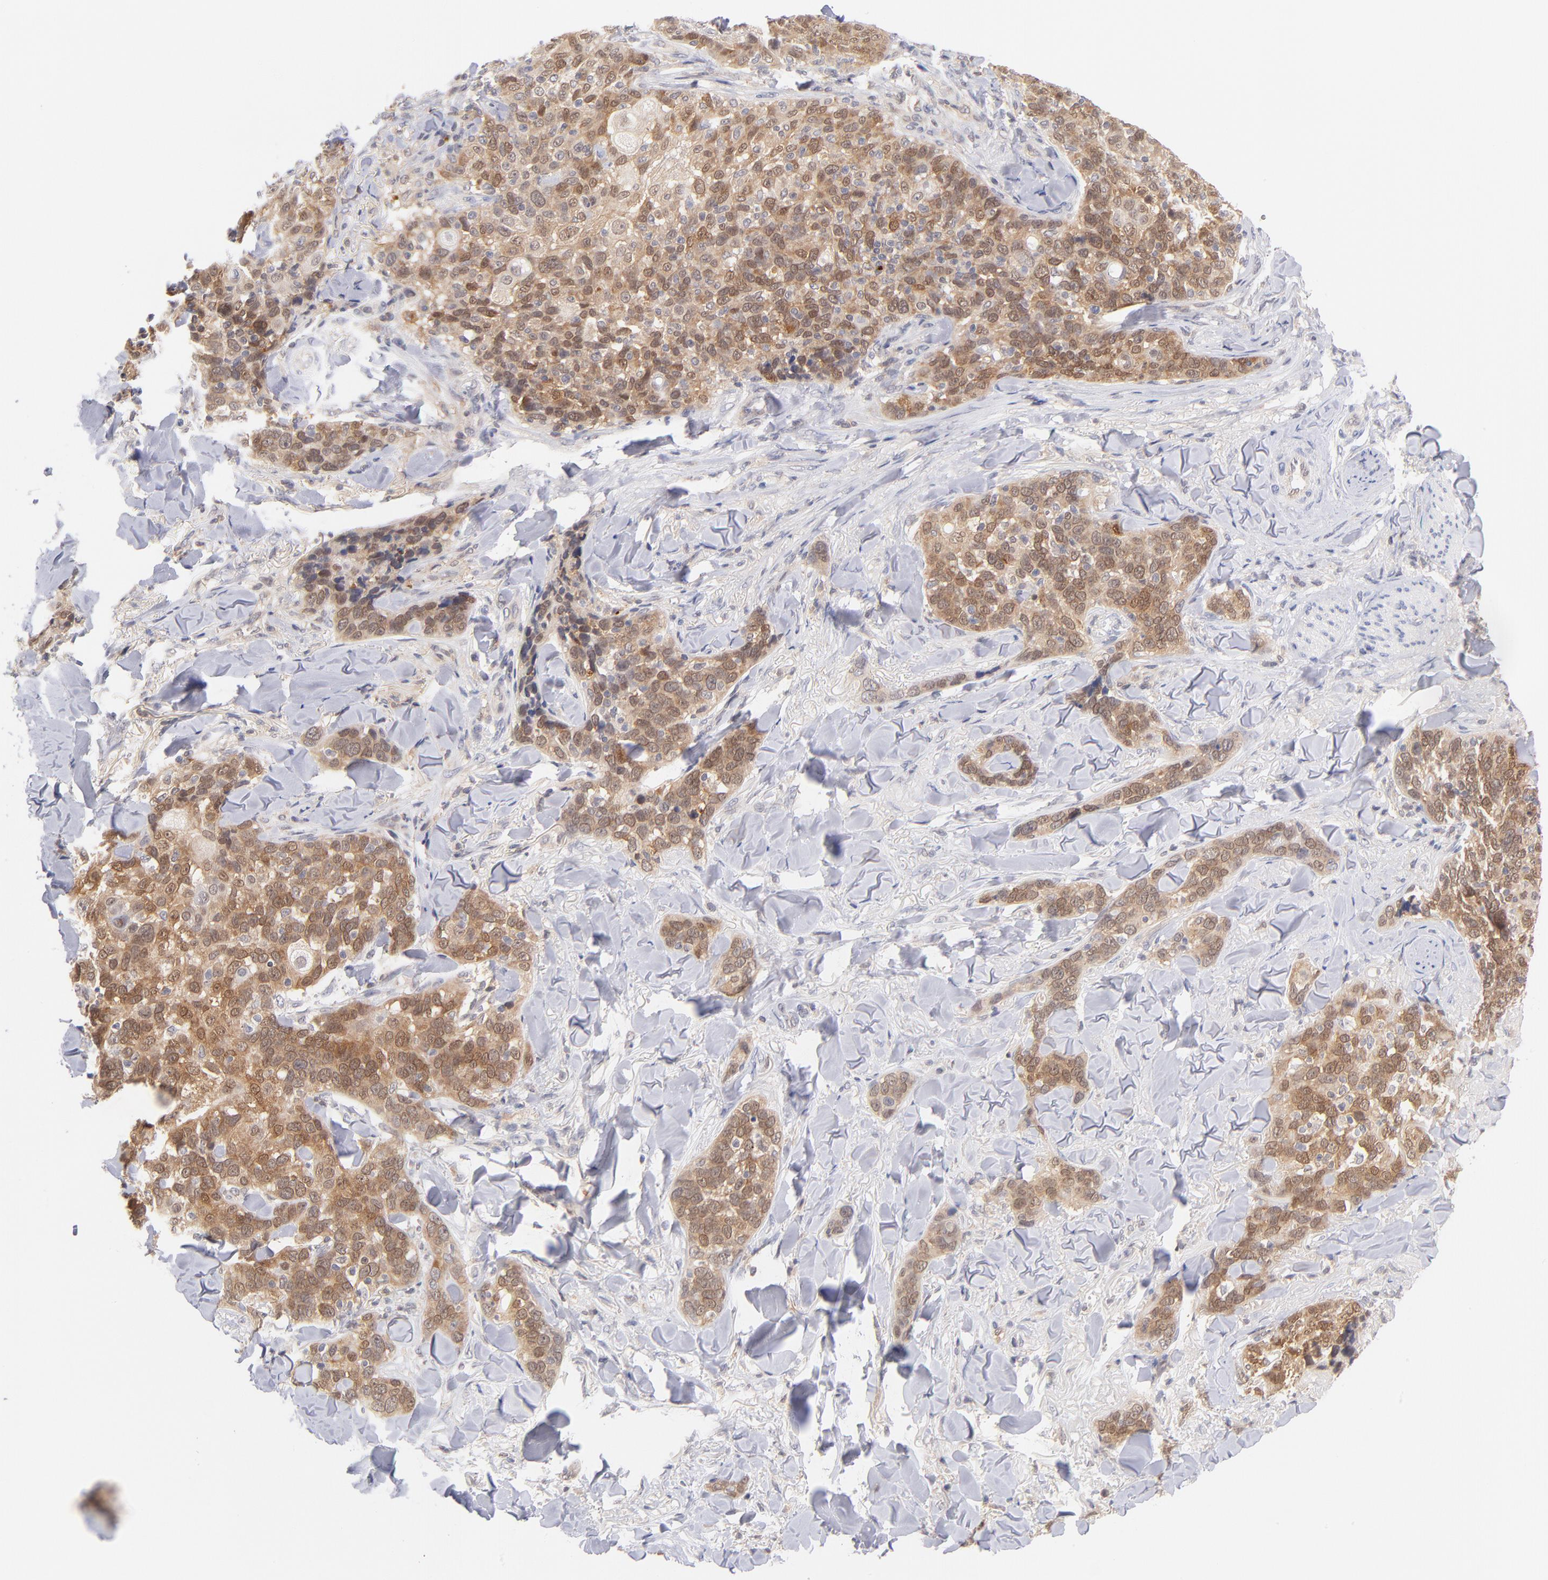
{"staining": {"intensity": "weak", "quantity": ">75%", "location": "cytoplasmic/membranous,nuclear"}, "tissue": "skin cancer", "cell_type": "Tumor cells", "image_type": "cancer", "snomed": [{"axis": "morphology", "description": "Normal tissue, NOS"}, {"axis": "morphology", "description": "Squamous cell carcinoma, NOS"}, {"axis": "topography", "description": "Skin"}], "caption": "IHC histopathology image of human skin cancer (squamous cell carcinoma) stained for a protein (brown), which exhibits low levels of weak cytoplasmic/membranous and nuclear expression in approximately >75% of tumor cells.", "gene": "CASP6", "patient": {"sex": "female", "age": 83}}